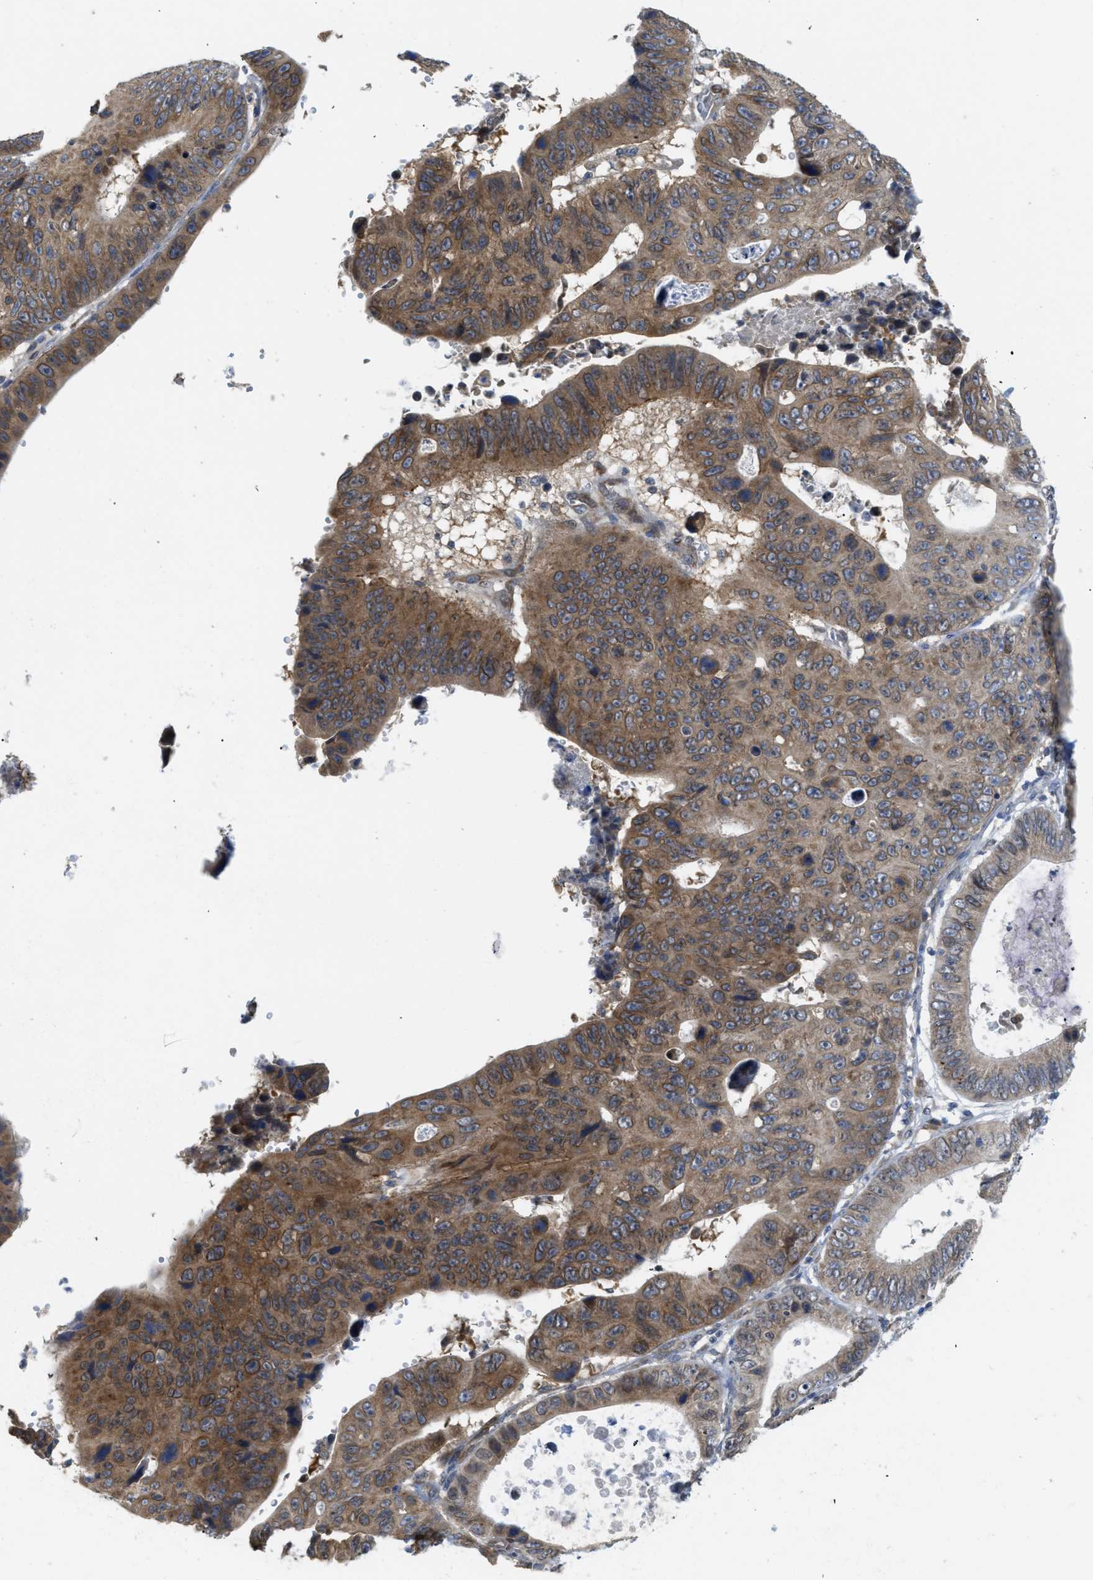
{"staining": {"intensity": "moderate", "quantity": ">75%", "location": "cytoplasmic/membranous"}, "tissue": "stomach cancer", "cell_type": "Tumor cells", "image_type": "cancer", "snomed": [{"axis": "morphology", "description": "Adenocarcinoma, NOS"}, {"axis": "topography", "description": "Stomach"}], "caption": "Human stomach cancer stained with a protein marker shows moderate staining in tumor cells.", "gene": "EIF2AK3", "patient": {"sex": "male", "age": 59}}